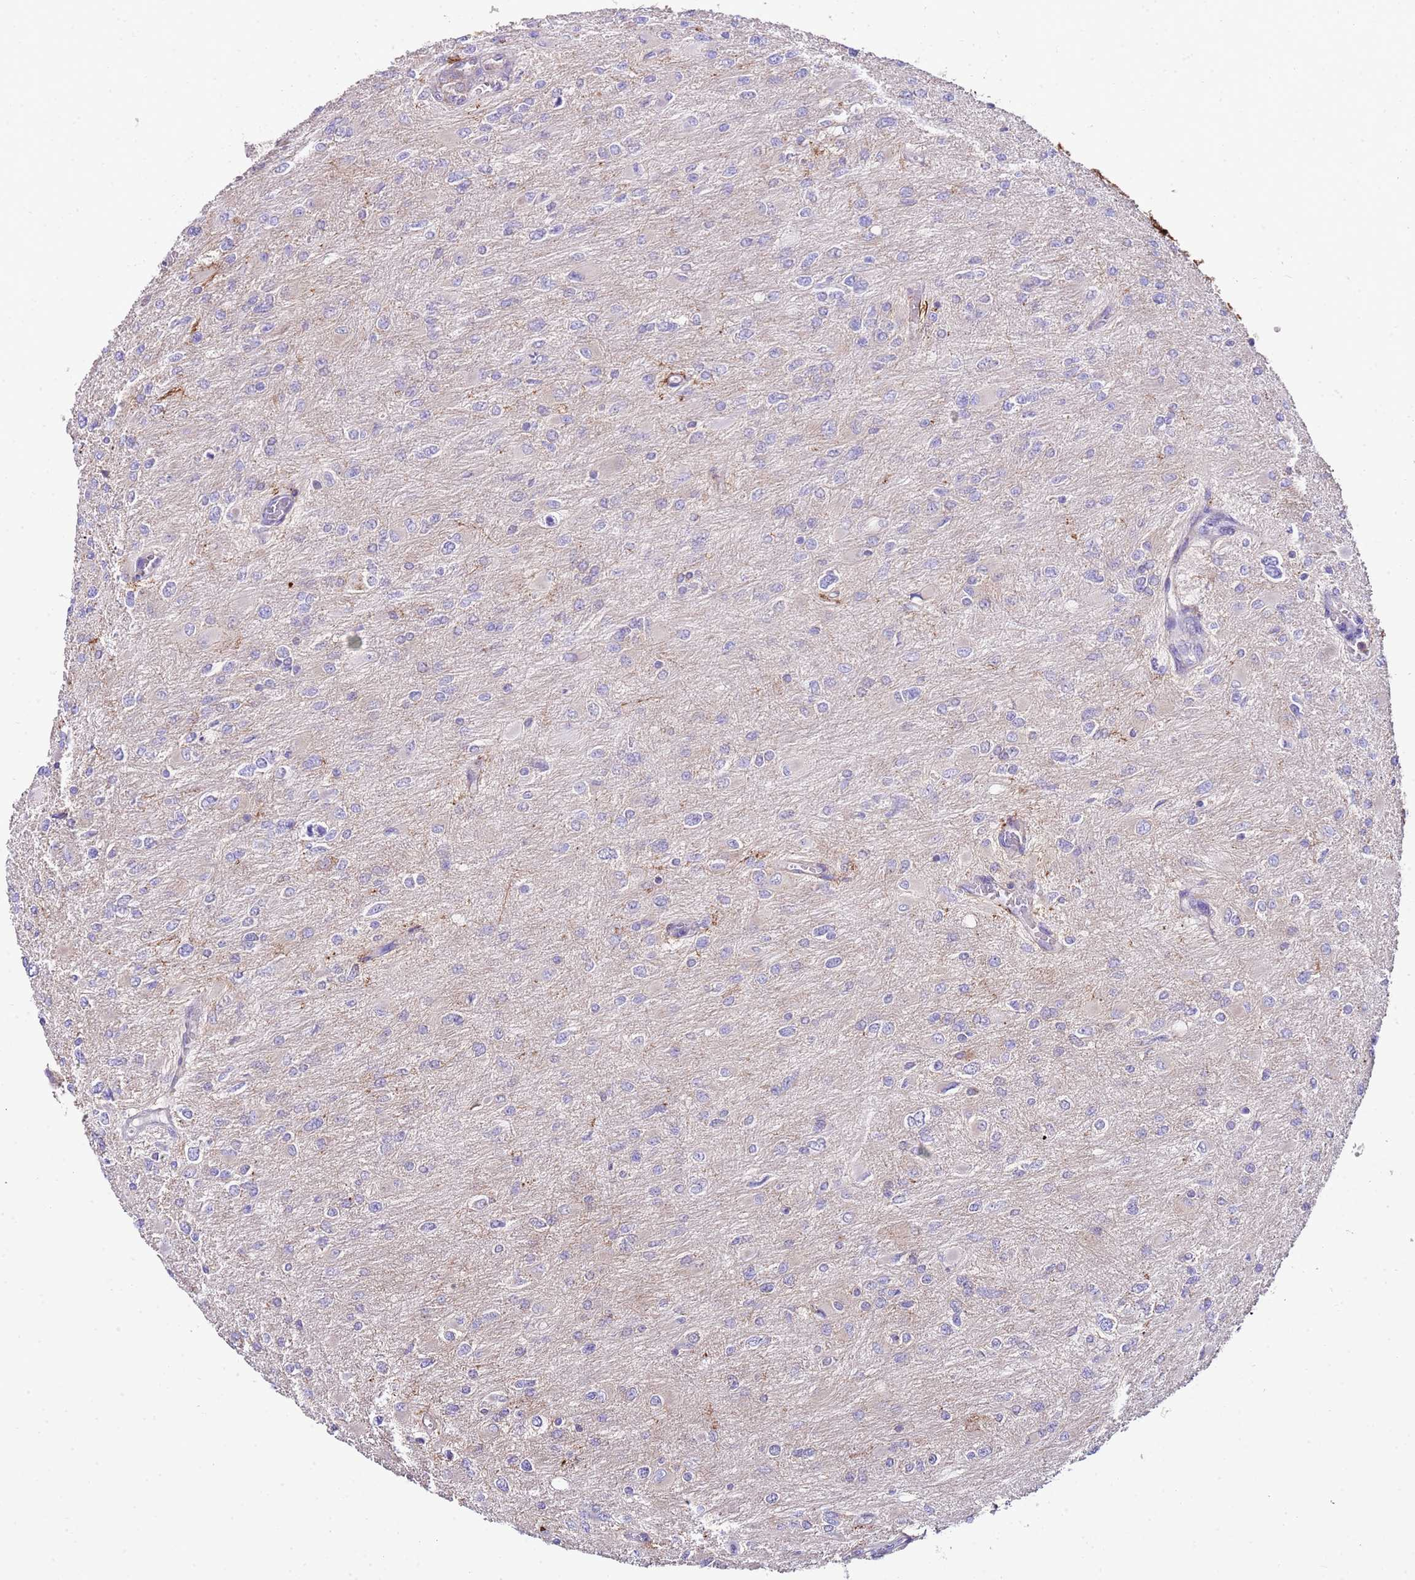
{"staining": {"intensity": "negative", "quantity": "none", "location": "none"}, "tissue": "glioma", "cell_type": "Tumor cells", "image_type": "cancer", "snomed": [{"axis": "morphology", "description": "Glioma, malignant, High grade"}, {"axis": "topography", "description": "Cerebral cortex"}], "caption": "Immunohistochemical staining of glioma displays no significant expression in tumor cells. The staining was performed using DAB (3,3'-diaminobenzidine) to visualize the protein expression in brown, while the nuclei were stained in blue with hematoxylin (Magnification: 20x).", "gene": "RPS10", "patient": {"sex": "female", "age": 36}}